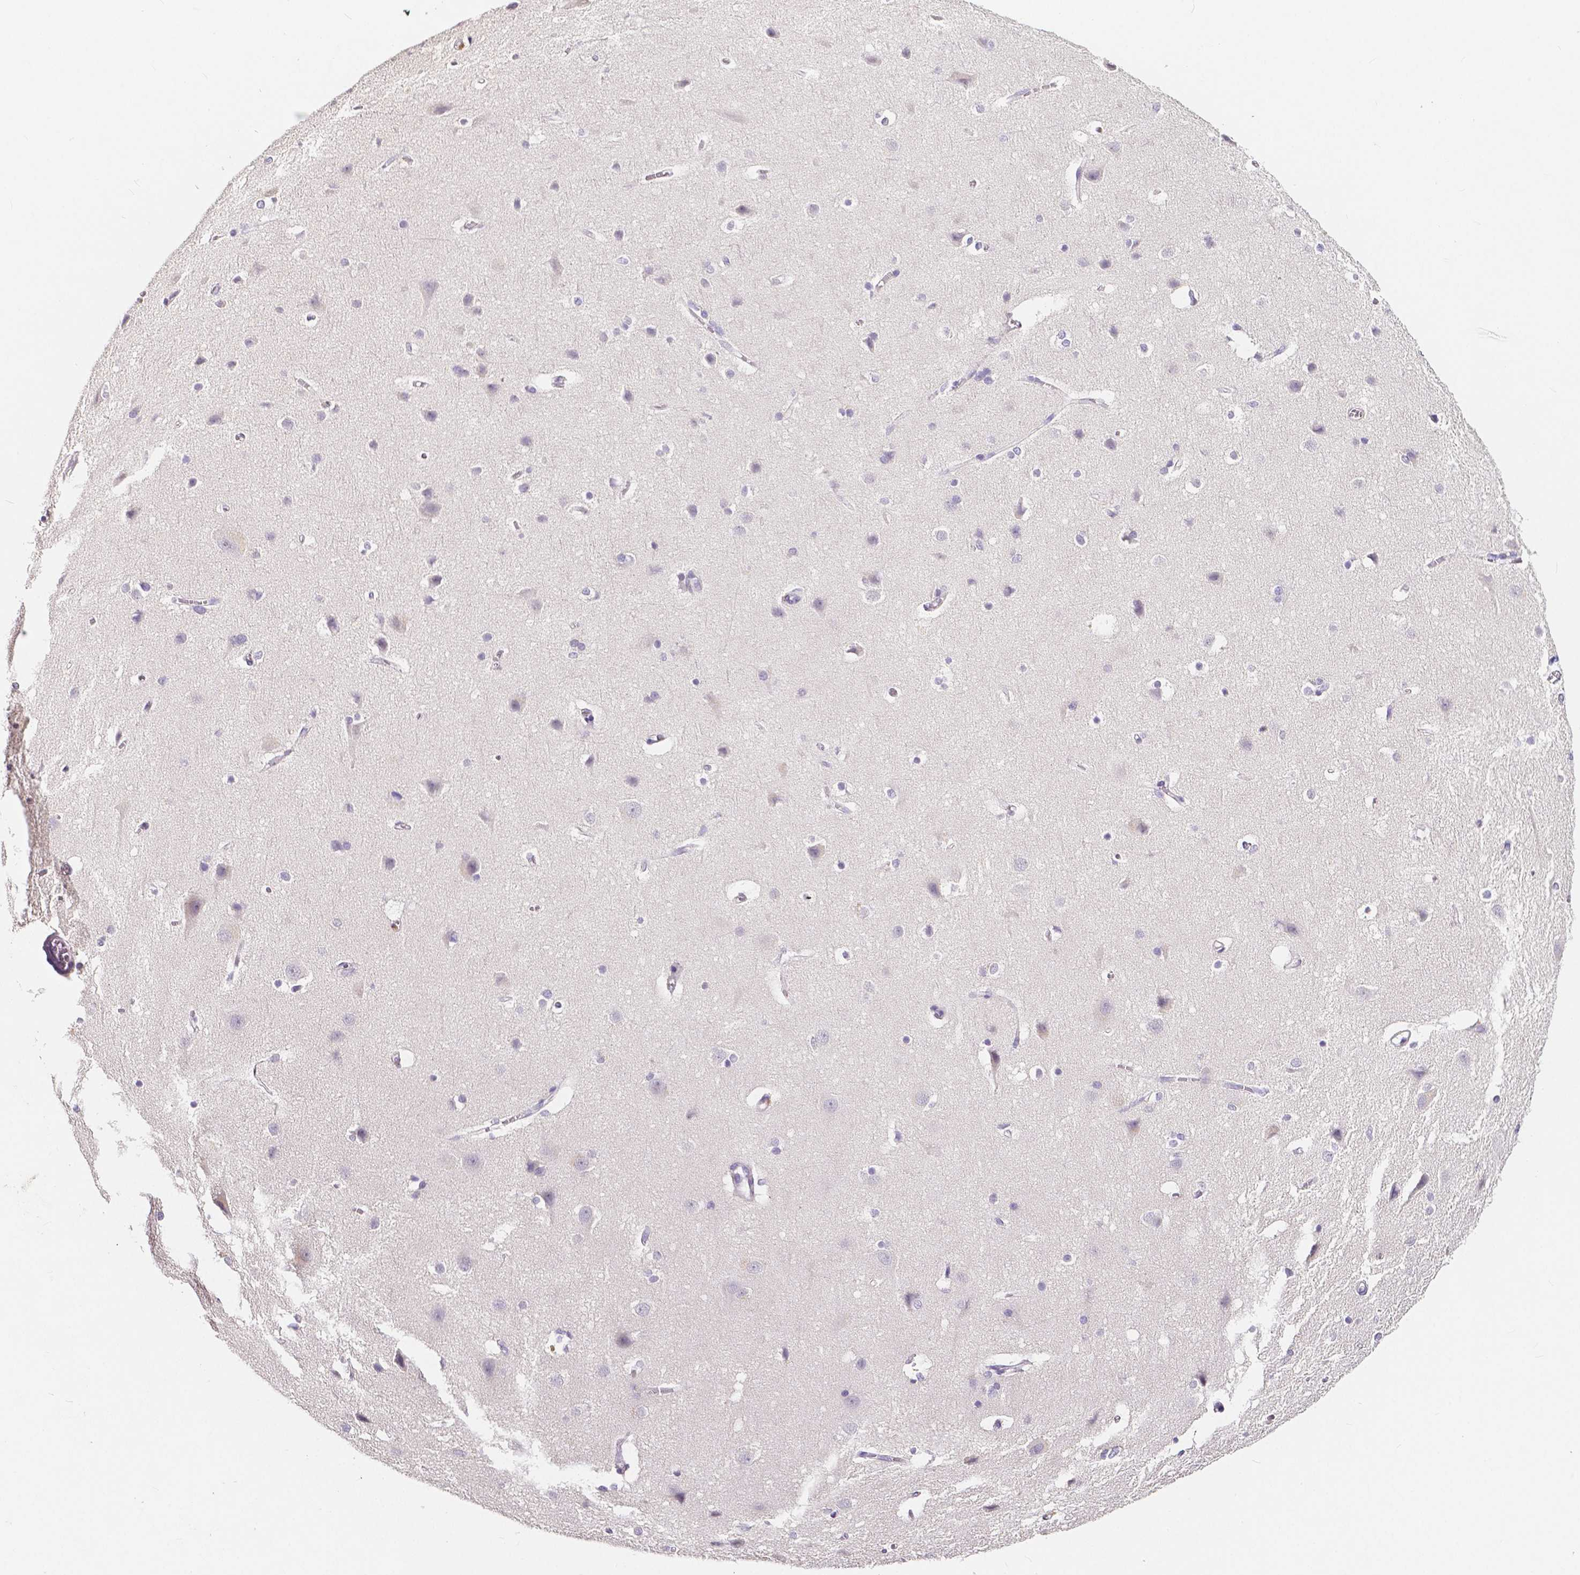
{"staining": {"intensity": "negative", "quantity": "none", "location": "none"}, "tissue": "cerebral cortex", "cell_type": "Endothelial cells", "image_type": "normal", "snomed": [{"axis": "morphology", "description": "Normal tissue, NOS"}, {"axis": "topography", "description": "Cerebral cortex"}], "caption": "This histopathology image is of normal cerebral cortex stained with immunohistochemistry (IHC) to label a protein in brown with the nuclei are counter-stained blue. There is no staining in endothelial cells. (DAB (3,3'-diaminobenzidine) immunohistochemistry (IHC) visualized using brightfield microscopy, high magnification).", "gene": "ACP5", "patient": {"sex": "male", "age": 37}}